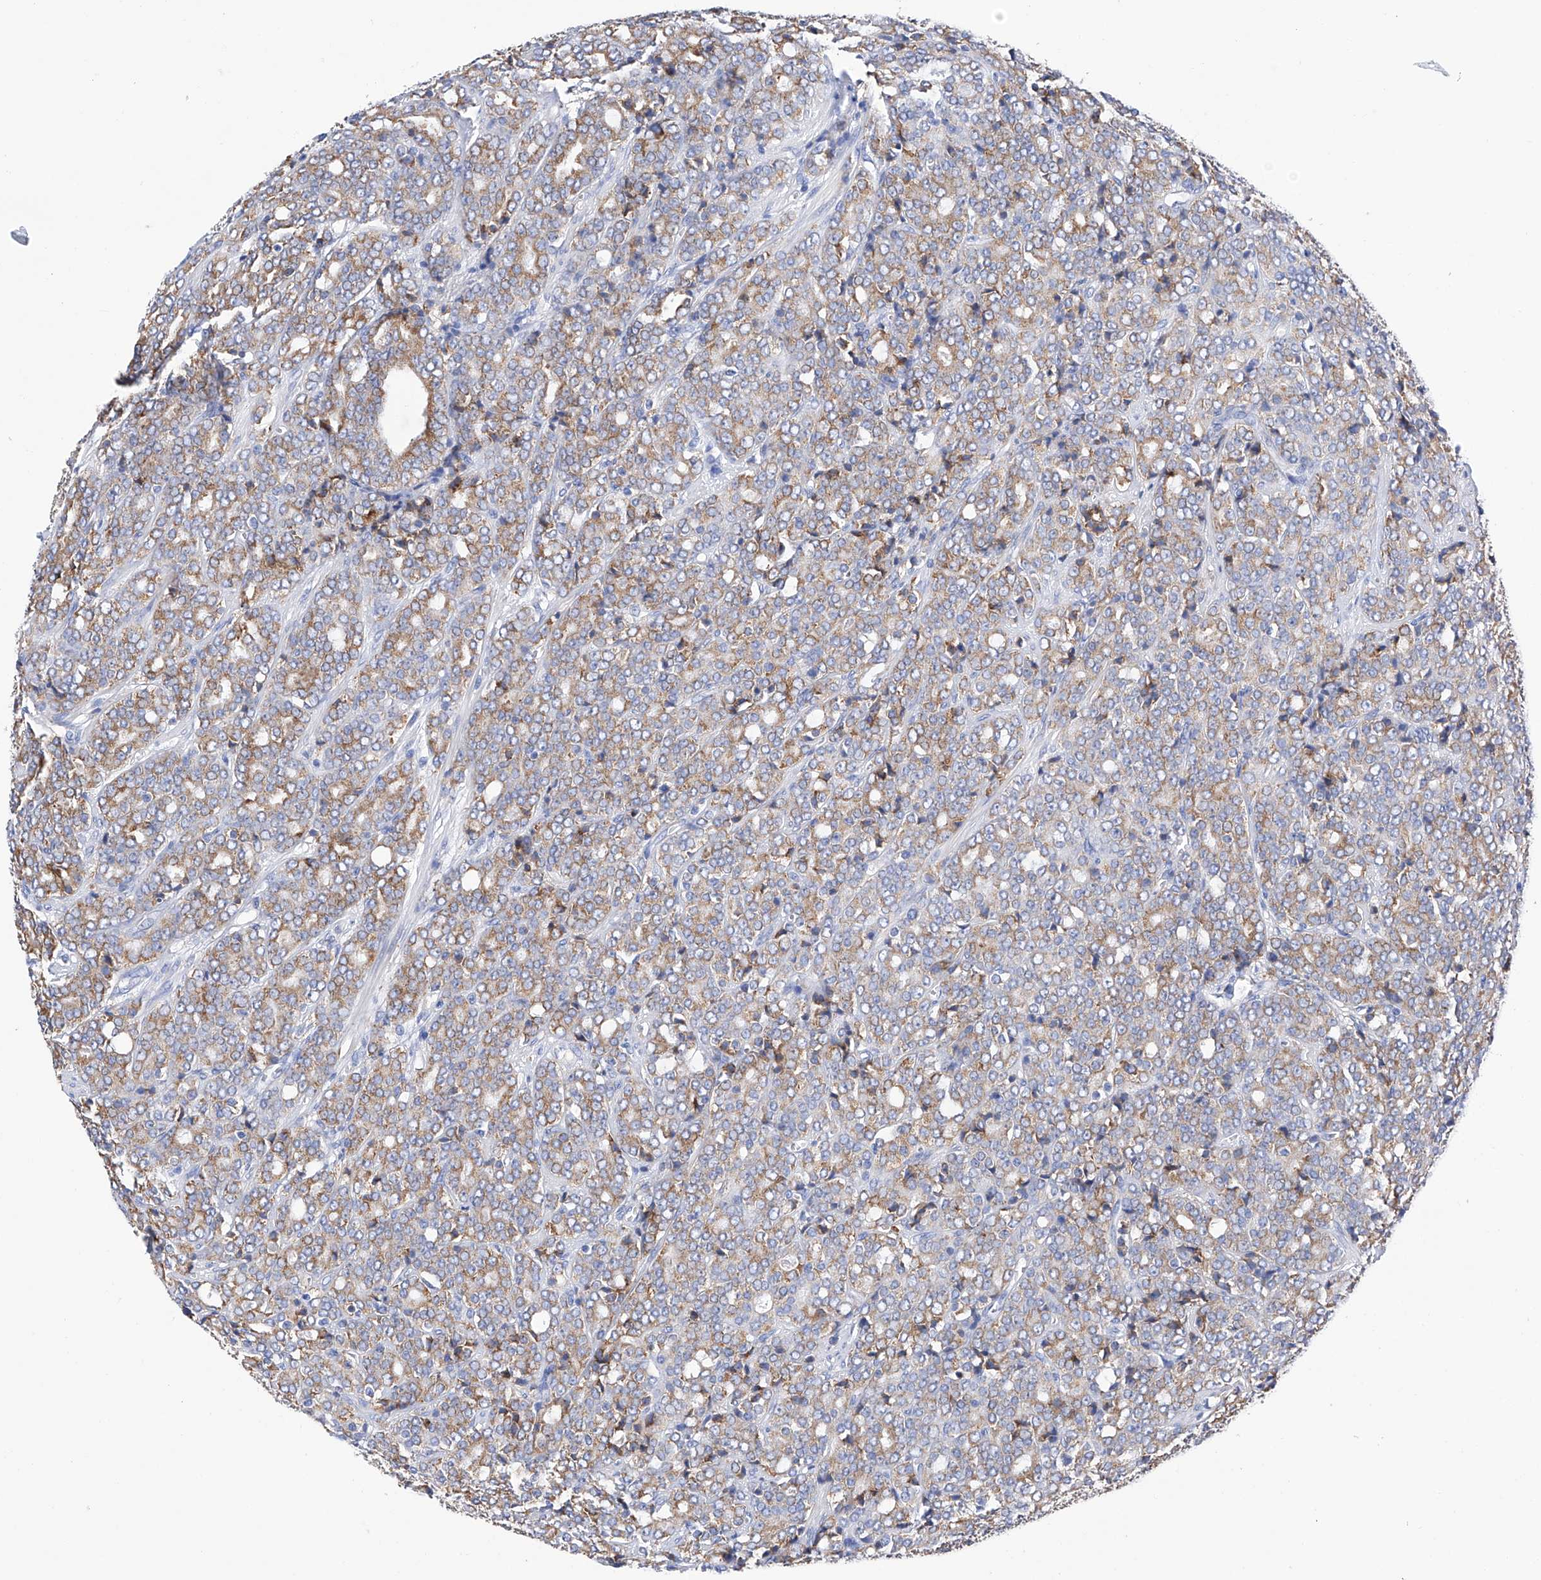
{"staining": {"intensity": "moderate", "quantity": ">75%", "location": "cytoplasmic/membranous"}, "tissue": "prostate cancer", "cell_type": "Tumor cells", "image_type": "cancer", "snomed": [{"axis": "morphology", "description": "Adenocarcinoma, High grade"}, {"axis": "topography", "description": "Prostate"}], "caption": "Protein analysis of adenocarcinoma (high-grade) (prostate) tissue reveals moderate cytoplasmic/membranous positivity in approximately >75% of tumor cells. Nuclei are stained in blue.", "gene": "PDIA5", "patient": {"sex": "male", "age": 62}}